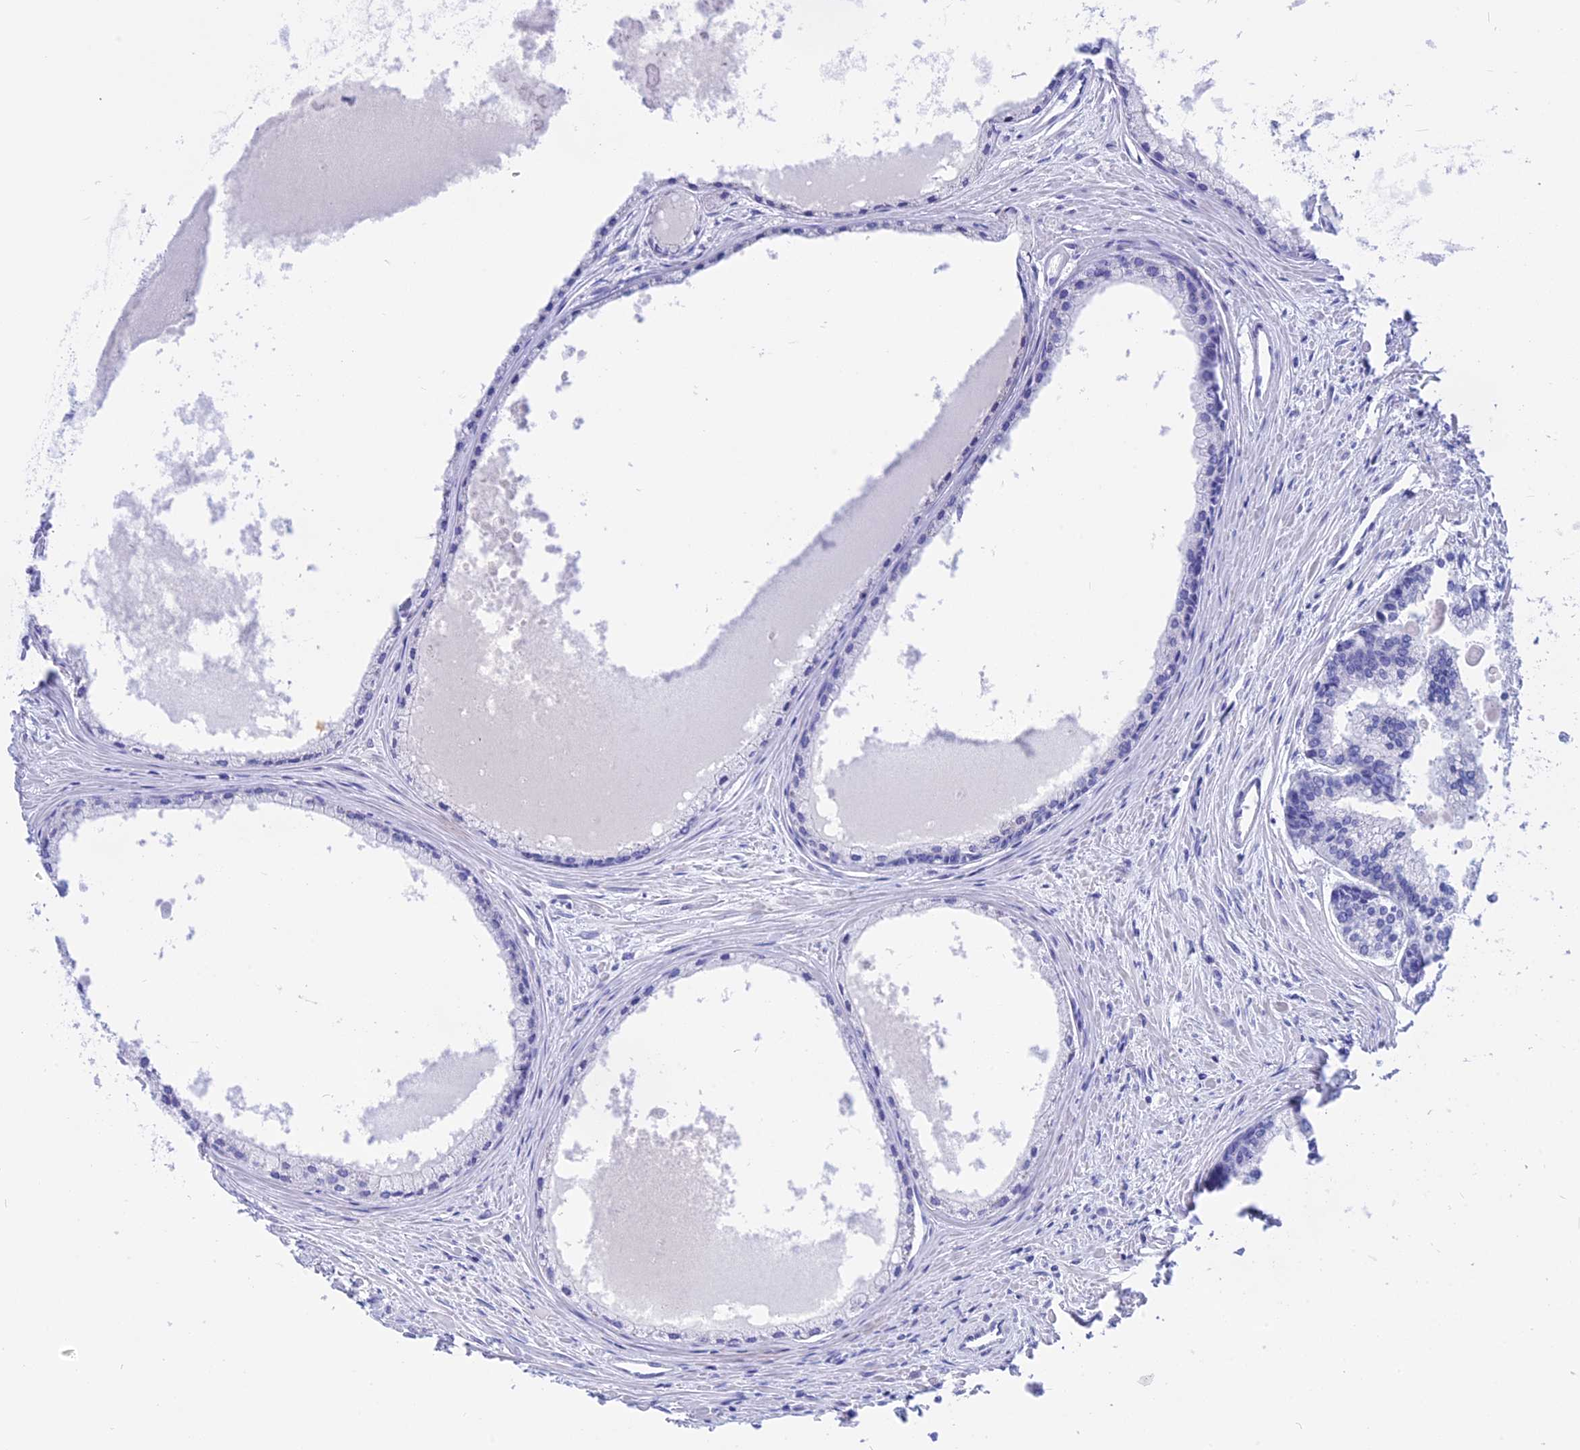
{"staining": {"intensity": "negative", "quantity": "none", "location": "none"}, "tissue": "prostate cancer", "cell_type": "Tumor cells", "image_type": "cancer", "snomed": [{"axis": "morphology", "description": "Adenocarcinoma, High grade"}, {"axis": "topography", "description": "Prostate"}], "caption": "Immunohistochemical staining of prostate cancer (adenocarcinoma (high-grade)) exhibits no significant expression in tumor cells. Brightfield microscopy of immunohistochemistry (IHC) stained with DAB (brown) and hematoxylin (blue), captured at high magnification.", "gene": "ISCA1", "patient": {"sex": "male", "age": 68}}